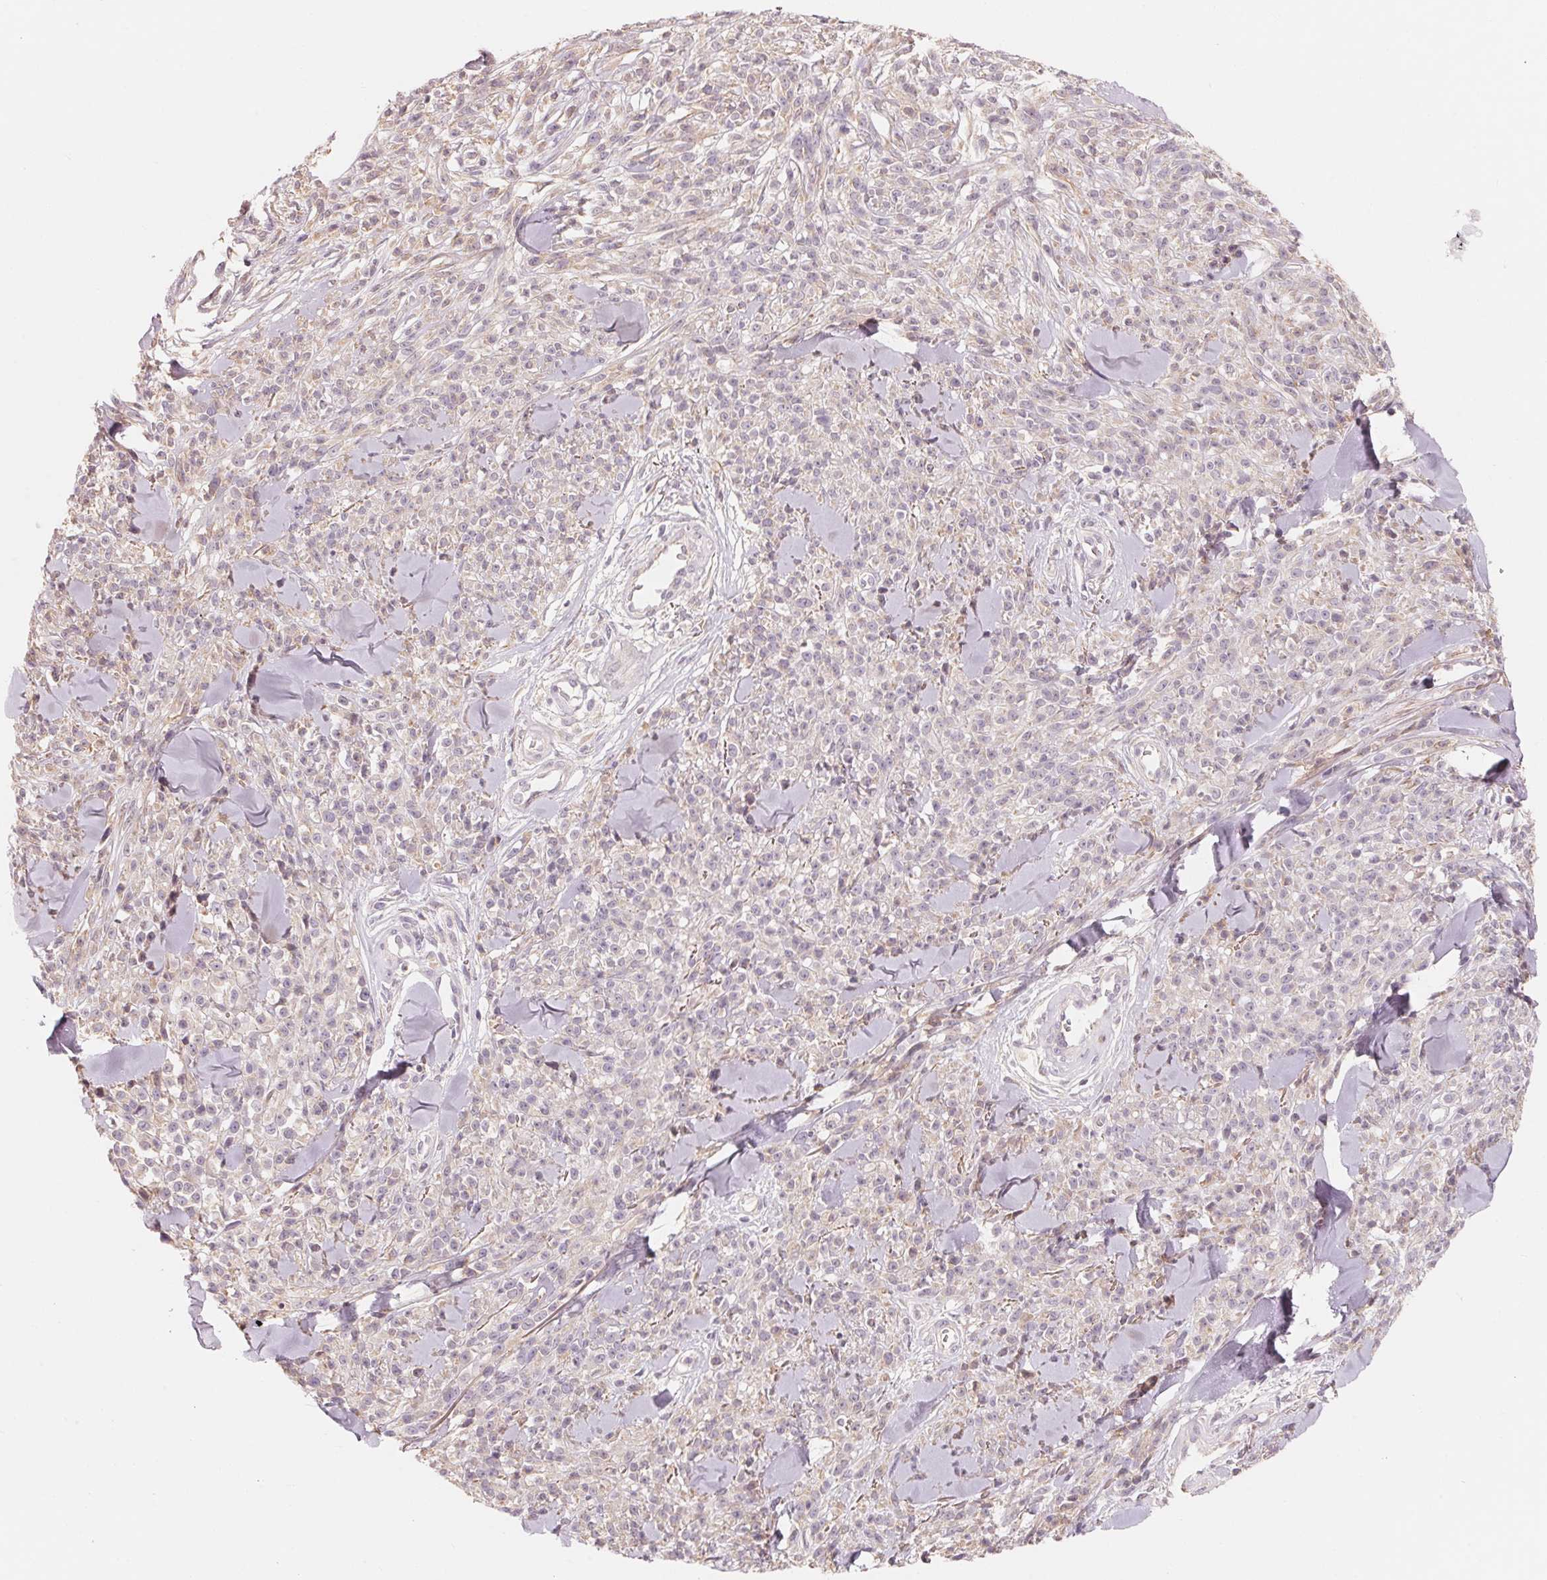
{"staining": {"intensity": "negative", "quantity": "none", "location": "none"}, "tissue": "melanoma", "cell_type": "Tumor cells", "image_type": "cancer", "snomed": [{"axis": "morphology", "description": "Malignant melanoma, NOS"}, {"axis": "topography", "description": "Skin"}, {"axis": "topography", "description": "Skin of trunk"}], "caption": "The photomicrograph demonstrates no staining of tumor cells in malignant melanoma.", "gene": "CFHR2", "patient": {"sex": "male", "age": 74}}